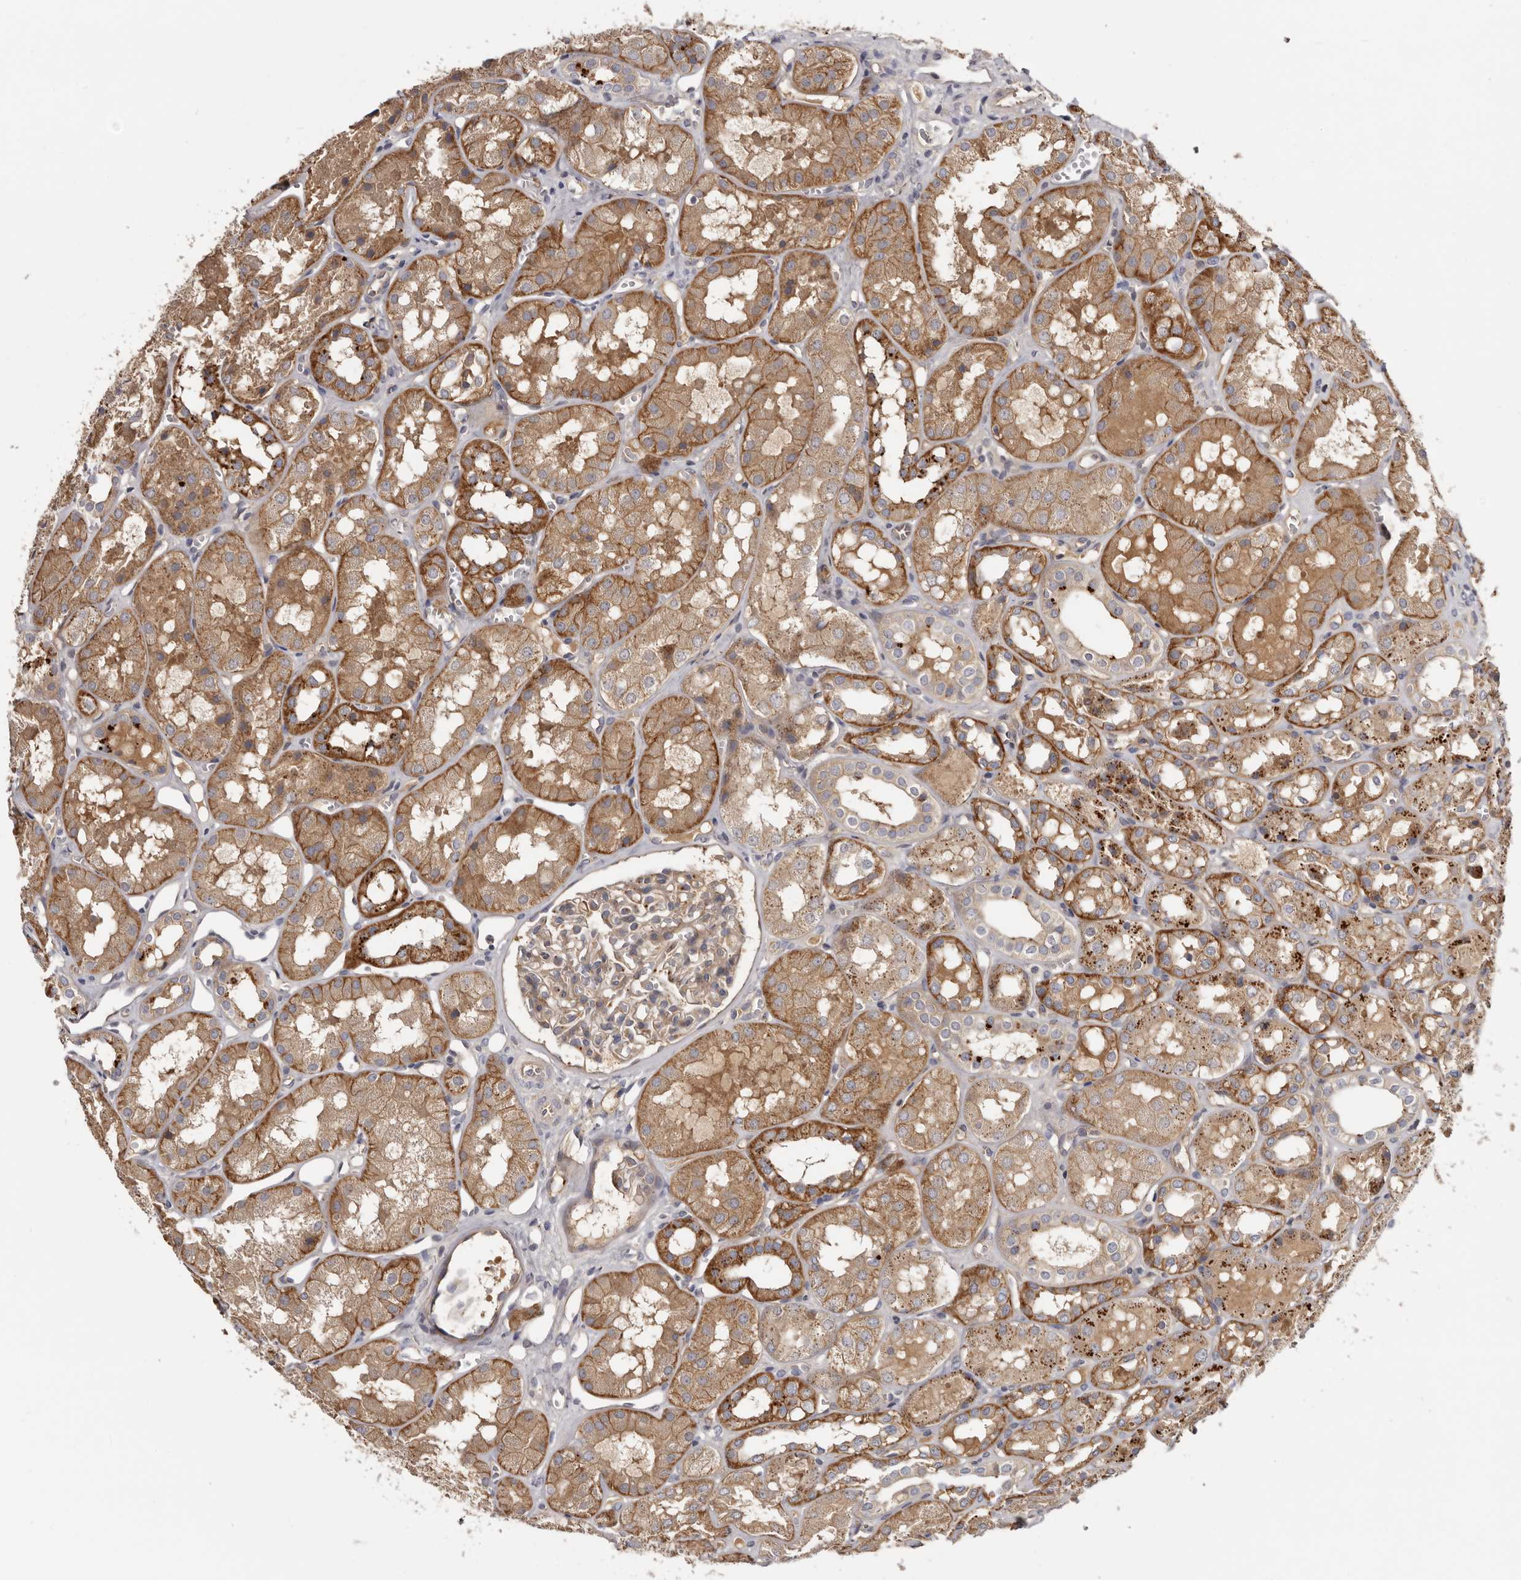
{"staining": {"intensity": "weak", "quantity": "25%-75%", "location": "cytoplasmic/membranous"}, "tissue": "kidney", "cell_type": "Cells in glomeruli", "image_type": "normal", "snomed": [{"axis": "morphology", "description": "Normal tissue, NOS"}, {"axis": "topography", "description": "Kidney"}], "caption": "A photomicrograph showing weak cytoplasmic/membranous staining in approximately 25%-75% of cells in glomeruli in unremarkable kidney, as visualized by brown immunohistochemical staining.", "gene": "INKA2", "patient": {"sex": "male", "age": 16}}